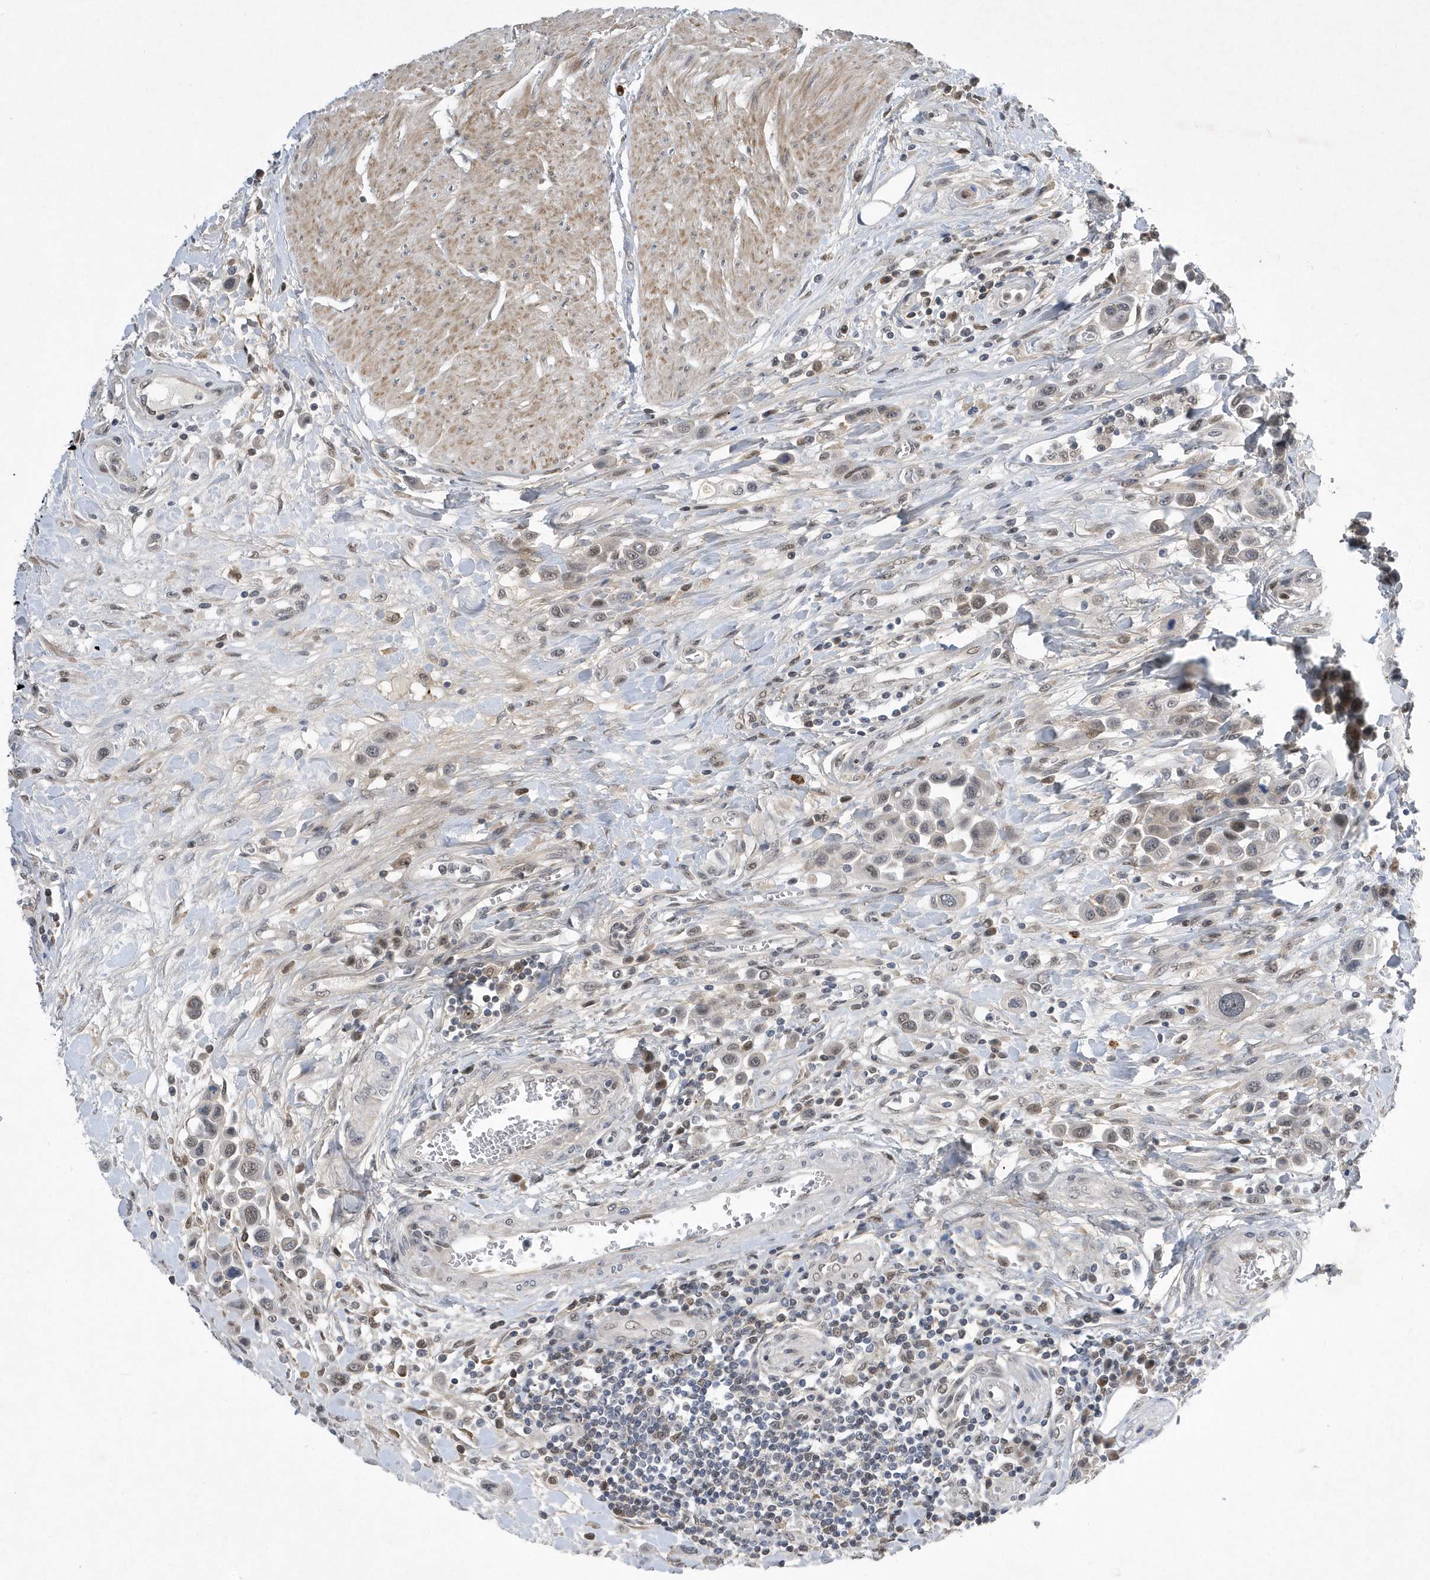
{"staining": {"intensity": "weak", "quantity": "<25%", "location": "nuclear"}, "tissue": "urothelial cancer", "cell_type": "Tumor cells", "image_type": "cancer", "snomed": [{"axis": "morphology", "description": "Urothelial carcinoma, High grade"}, {"axis": "topography", "description": "Urinary bladder"}], "caption": "IHC image of urothelial cancer stained for a protein (brown), which displays no expression in tumor cells.", "gene": "FAM217A", "patient": {"sex": "male", "age": 50}}